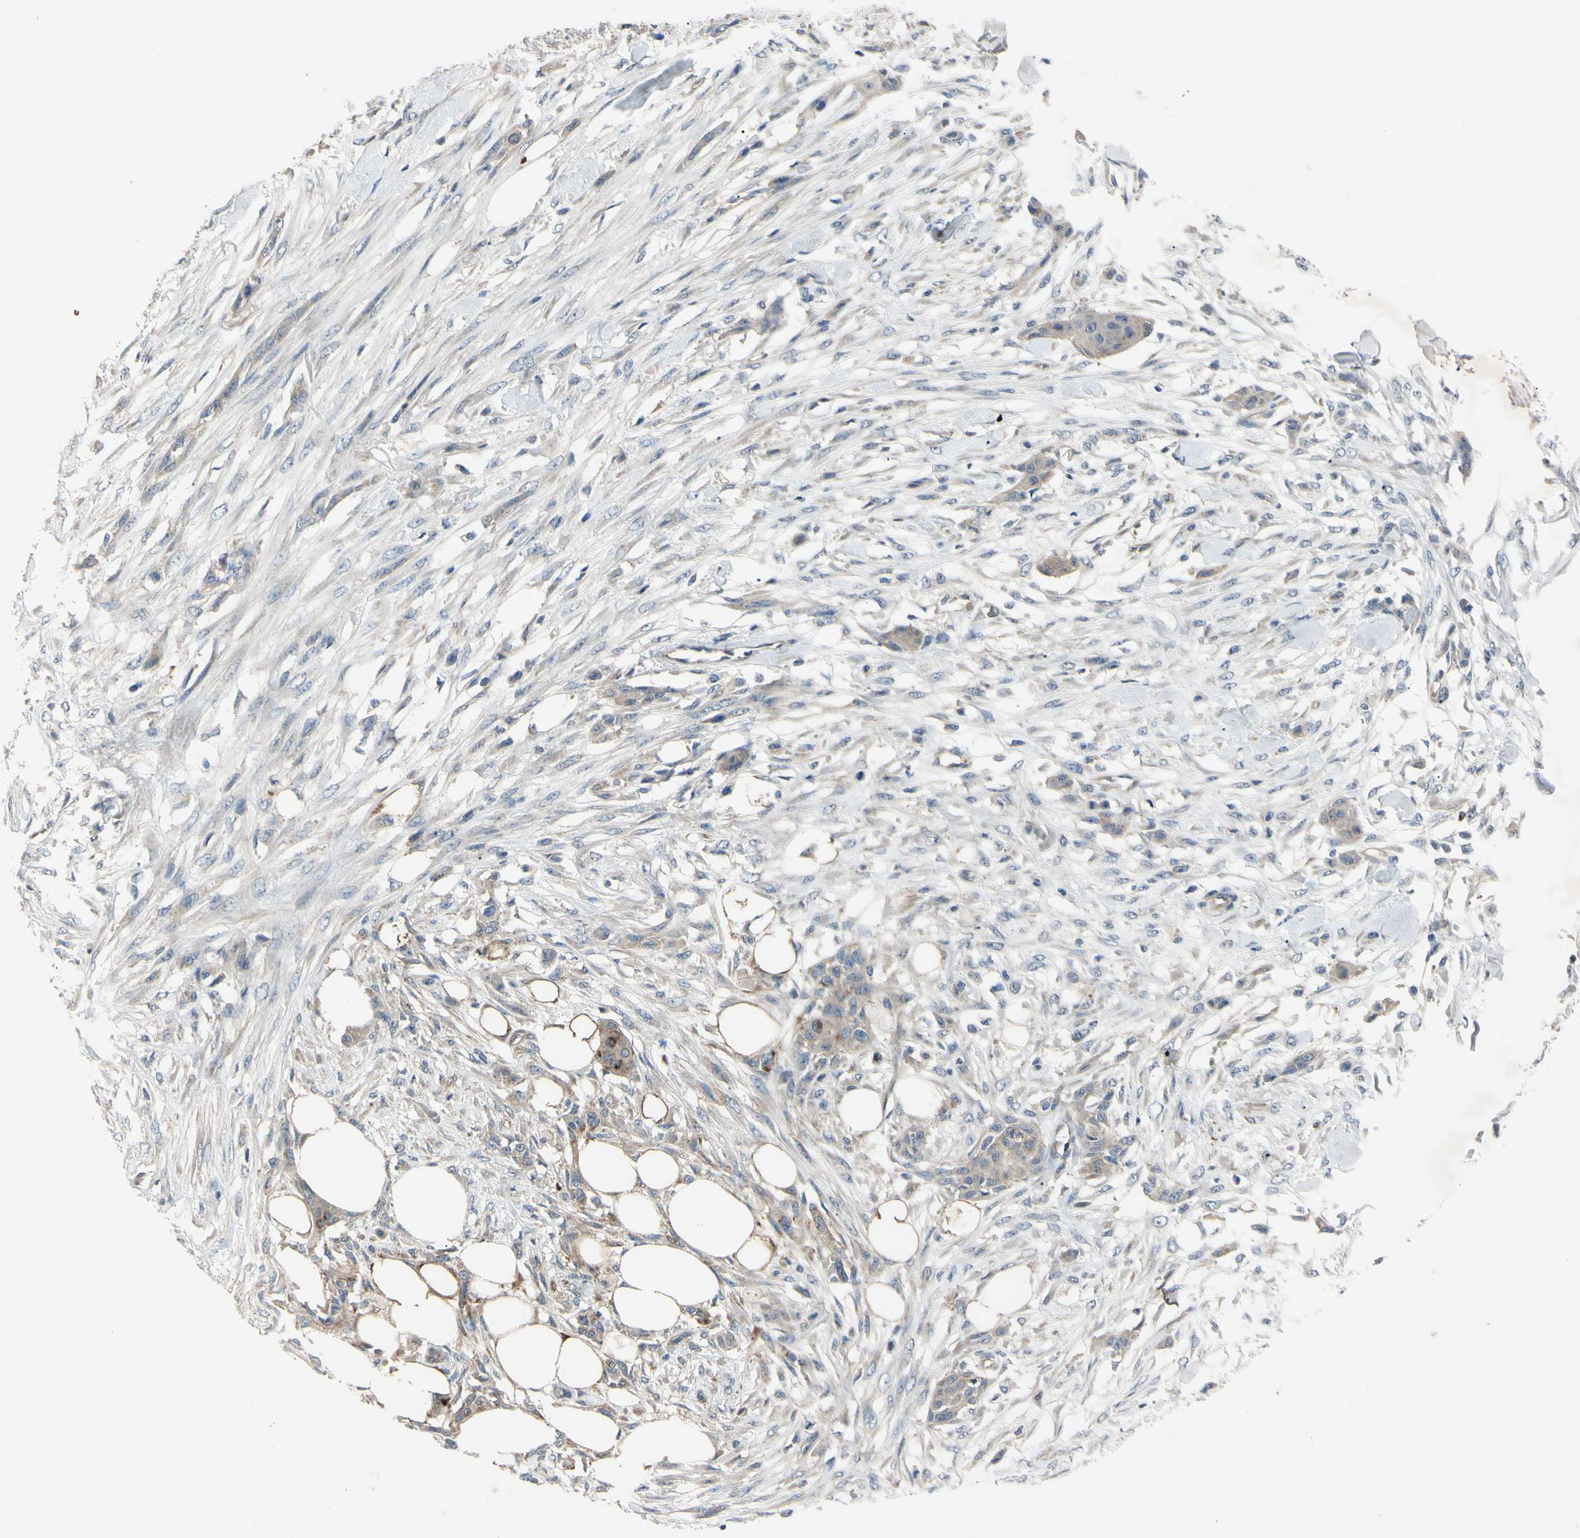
{"staining": {"intensity": "weak", "quantity": ">75%", "location": "cytoplasmic/membranous"}, "tissue": "skin cancer", "cell_type": "Tumor cells", "image_type": "cancer", "snomed": [{"axis": "morphology", "description": "Squamous cell carcinoma, NOS"}, {"axis": "topography", "description": "Skin"}], "caption": "DAB (3,3'-diaminobenzidine) immunohistochemical staining of squamous cell carcinoma (skin) exhibits weak cytoplasmic/membranous protein staining in about >75% of tumor cells.", "gene": "HILPDA", "patient": {"sex": "female", "age": 59}}